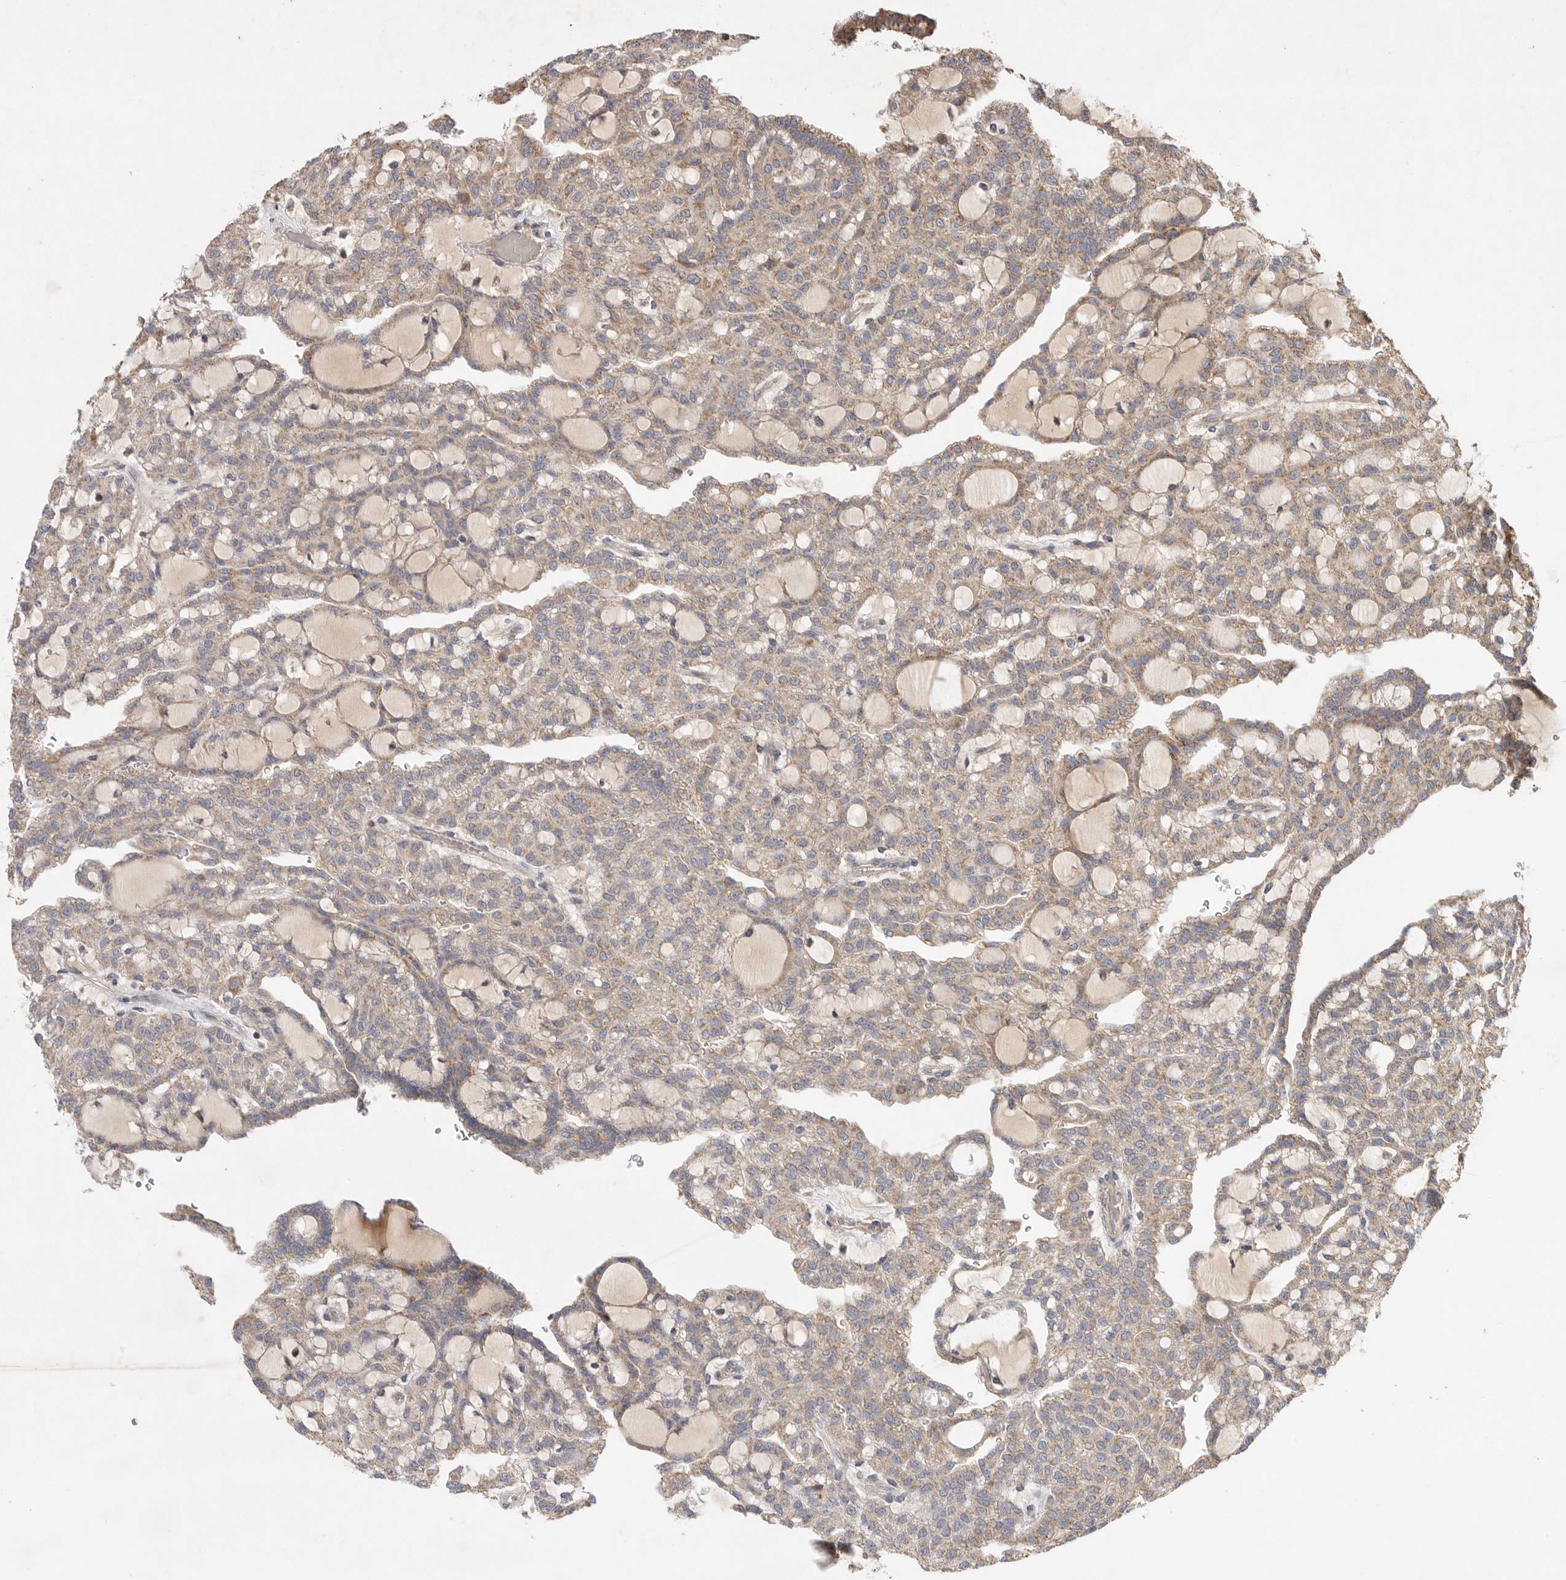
{"staining": {"intensity": "weak", "quantity": ">75%", "location": "cytoplasmic/membranous"}, "tissue": "renal cancer", "cell_type": "Tumor cells", "image_type": "cancer", "snomed": [{"axis": "morphology", "description": "Adenocarcinoma, NOS"}, {"axis": "topography", "description": "Kidney"}], "caption": "A histopathology image of renal cancer stained for a protein demonstrates weak cytoplasmic/membranous brown staining in tumor cells.", "gene": "KIF21B", "patient": {"sex": "male", "age": 63}}